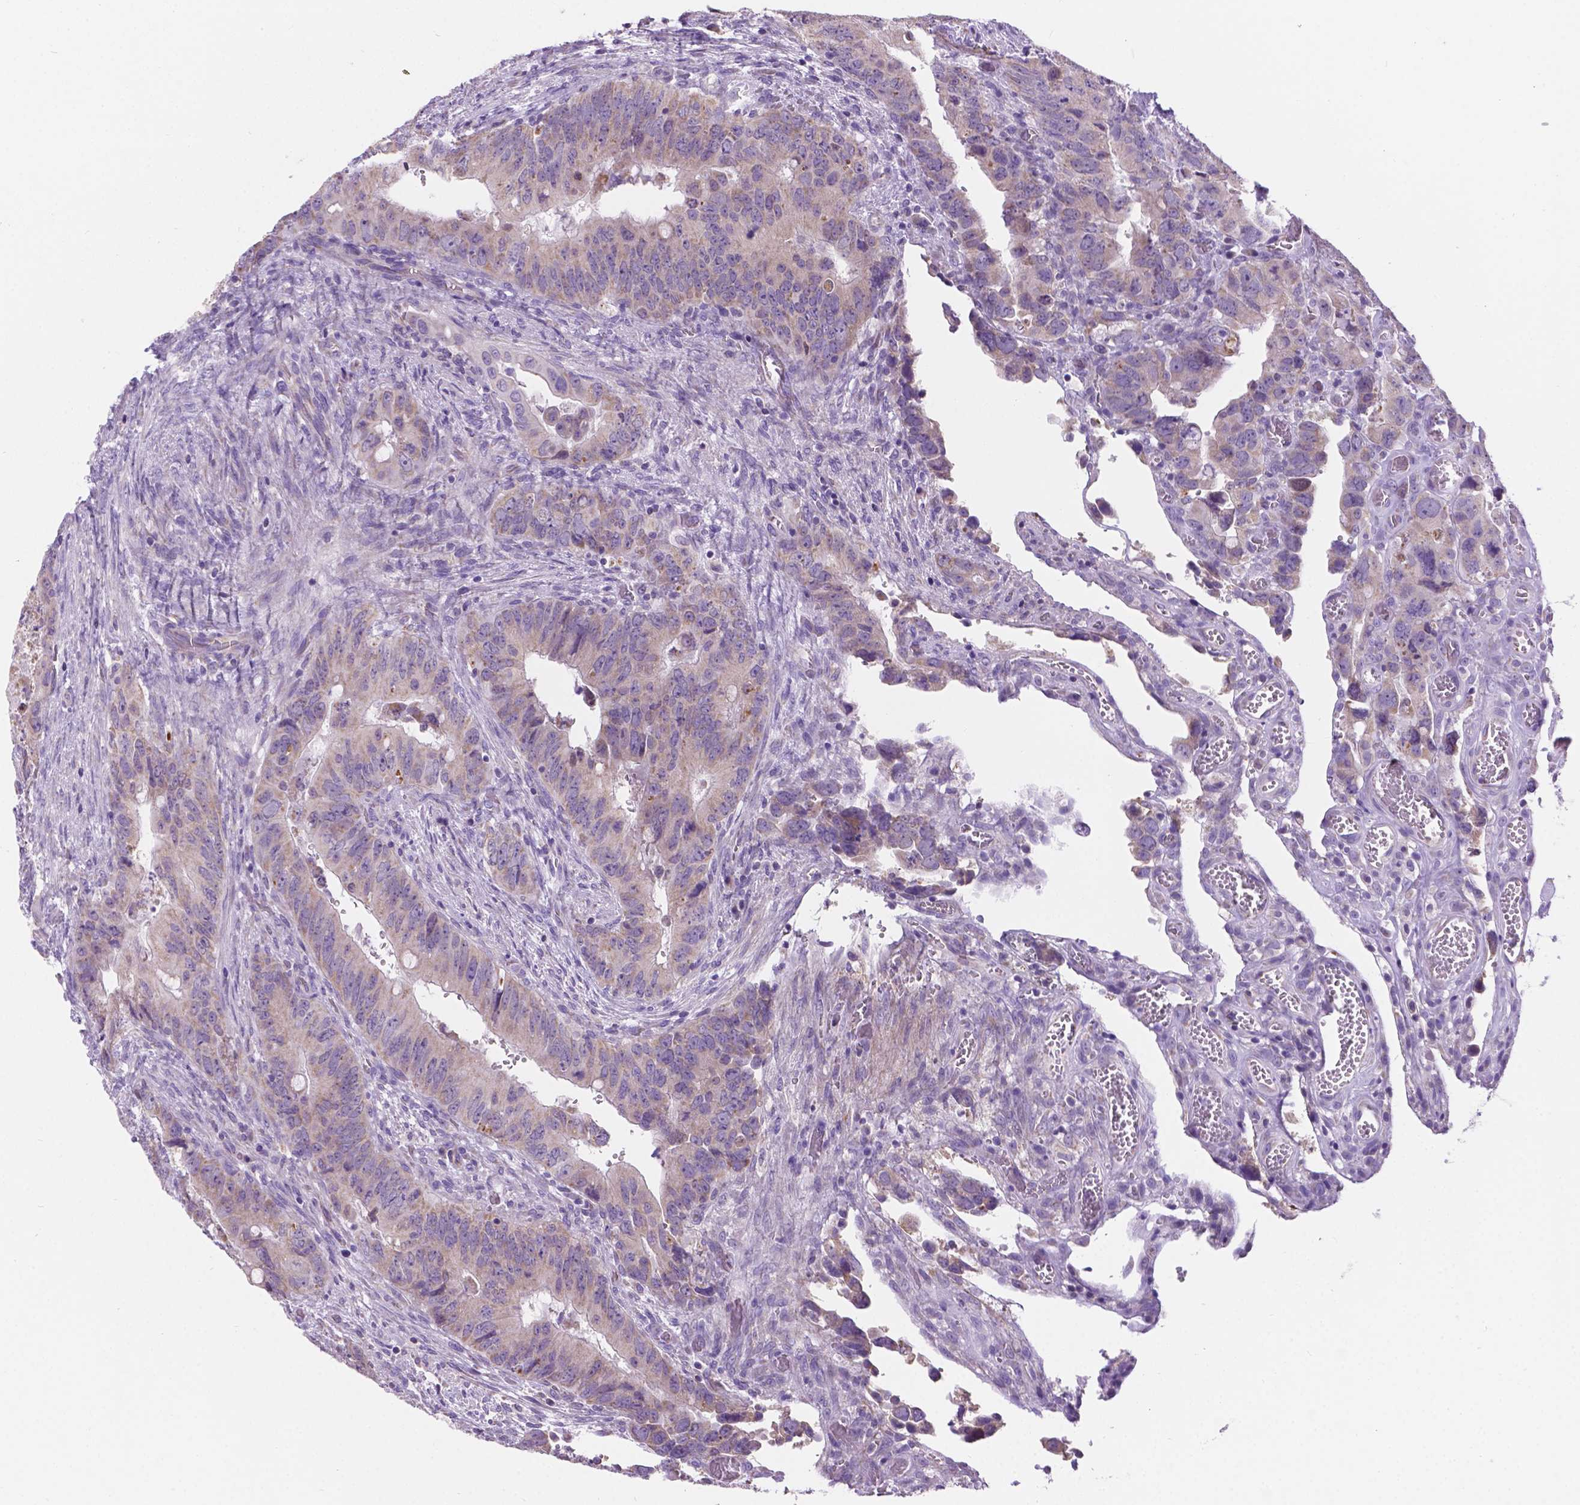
{"staining": {"intensity": "negative", "quantity": "none", "location": "none"}, "tissue": "colorectal cancer", "cell_type": "Tumor cells", "image_type": "cancer", "snomed": [{"axis": "morphology", "description": "Adenocarcinoma, NOS"}, {"axis": "topography", "description": "Rectum"}], "caption": "Tumor cells show no significant protein staining in colorectal adenocarcinoma.", "gene": "CSPG5", "patient": {"sex": "male", "age": 78}}